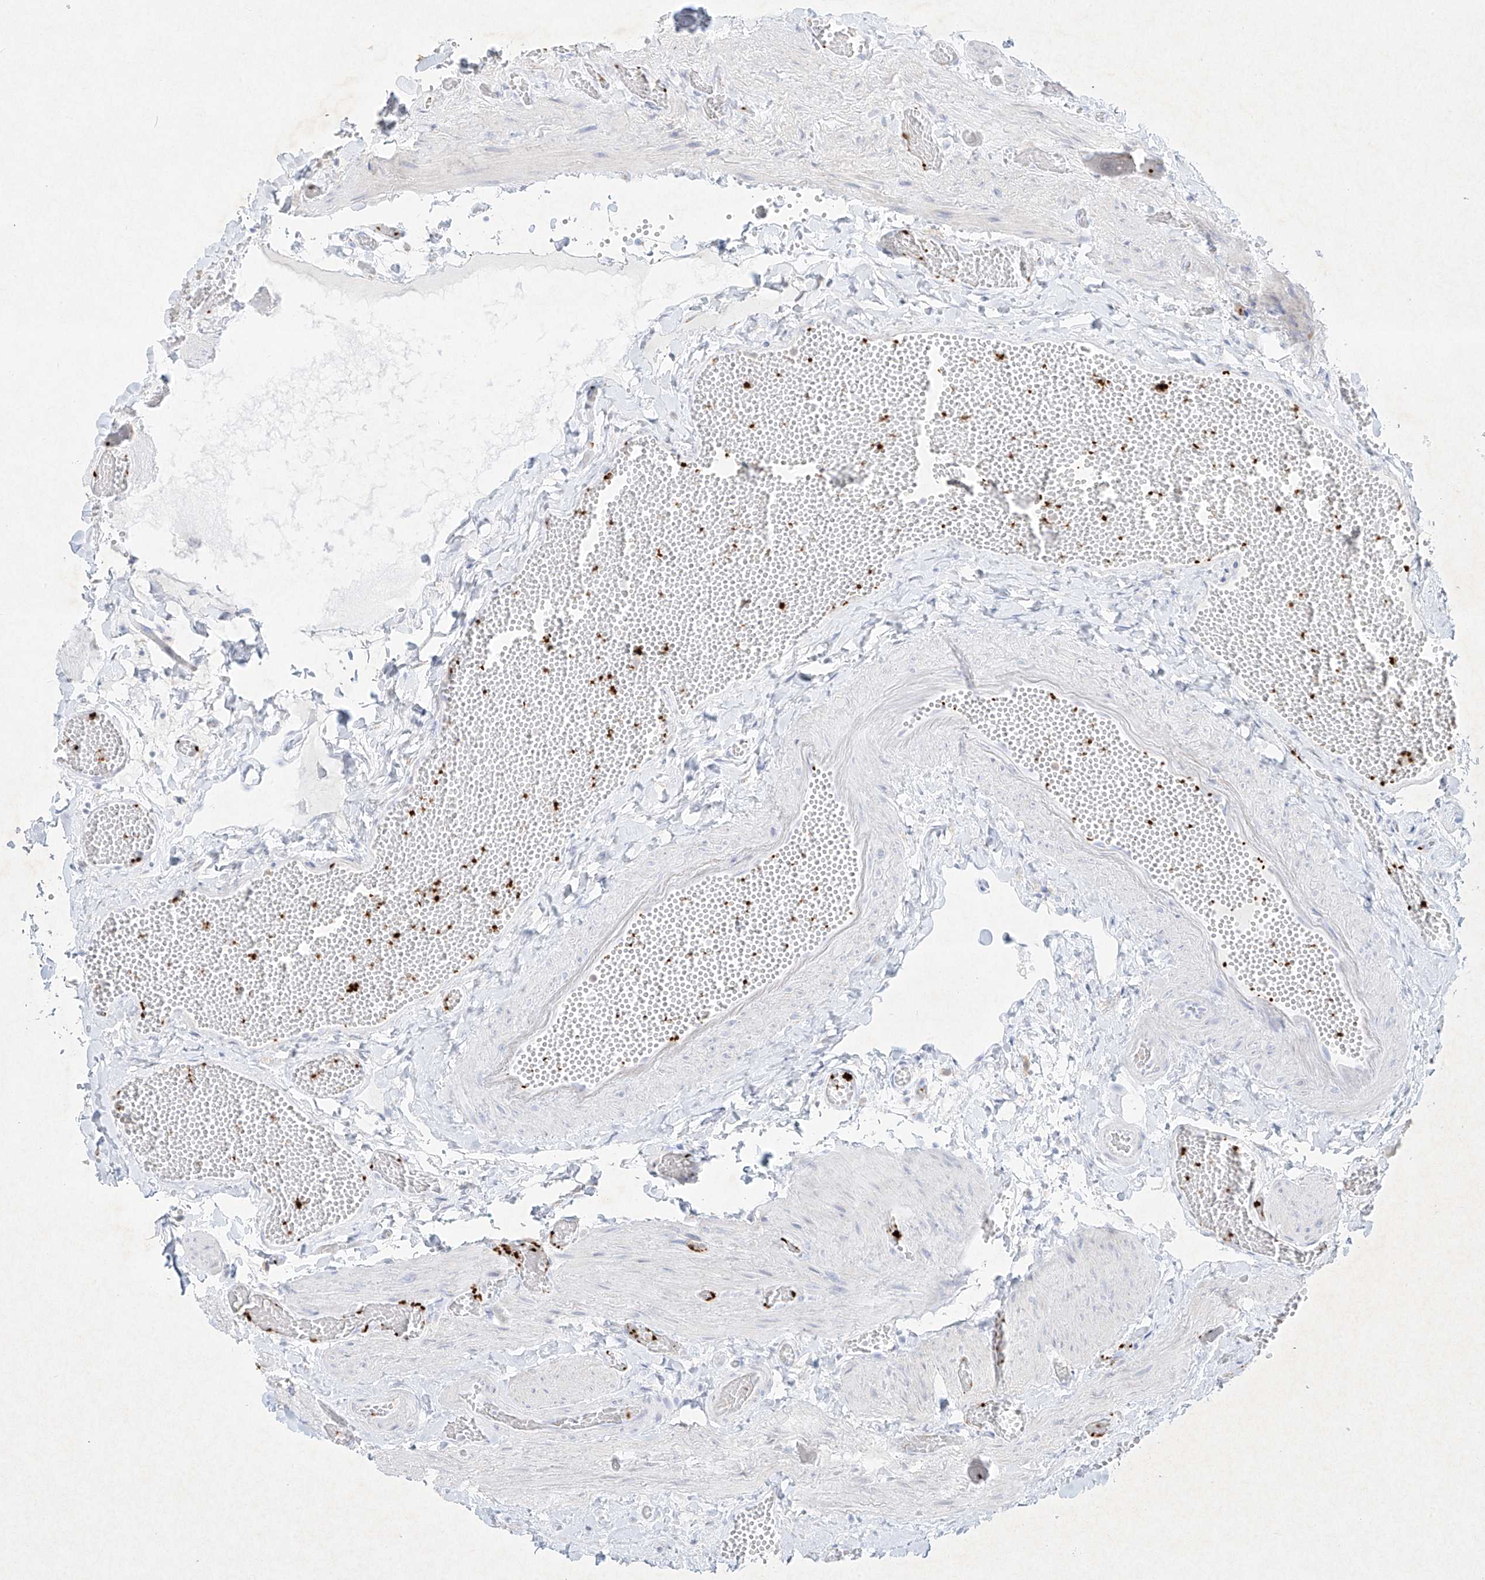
{"staining": {"intensity": "negative", "quantity": "none", "location": "none"}, "tissue": "gallbladder", "cell_type": "Glandular cells", "image_type": "normal", "snomed": [{"axis": "morphology", "description": "Normal tissue, NOS"}, {"axis": "topography", "description": "Gallbladder"}], "caption": "Histopathology image shows no significant protein positivity in glandular cells of benign gallbladder. The staining is performed using DAB (3,3'-diaminobenzidine) brown chromogen with nuclei counter-stained in using hematoxylin.", "gene": "PLEK", "patient": {"sex": "female", "age": 64}}